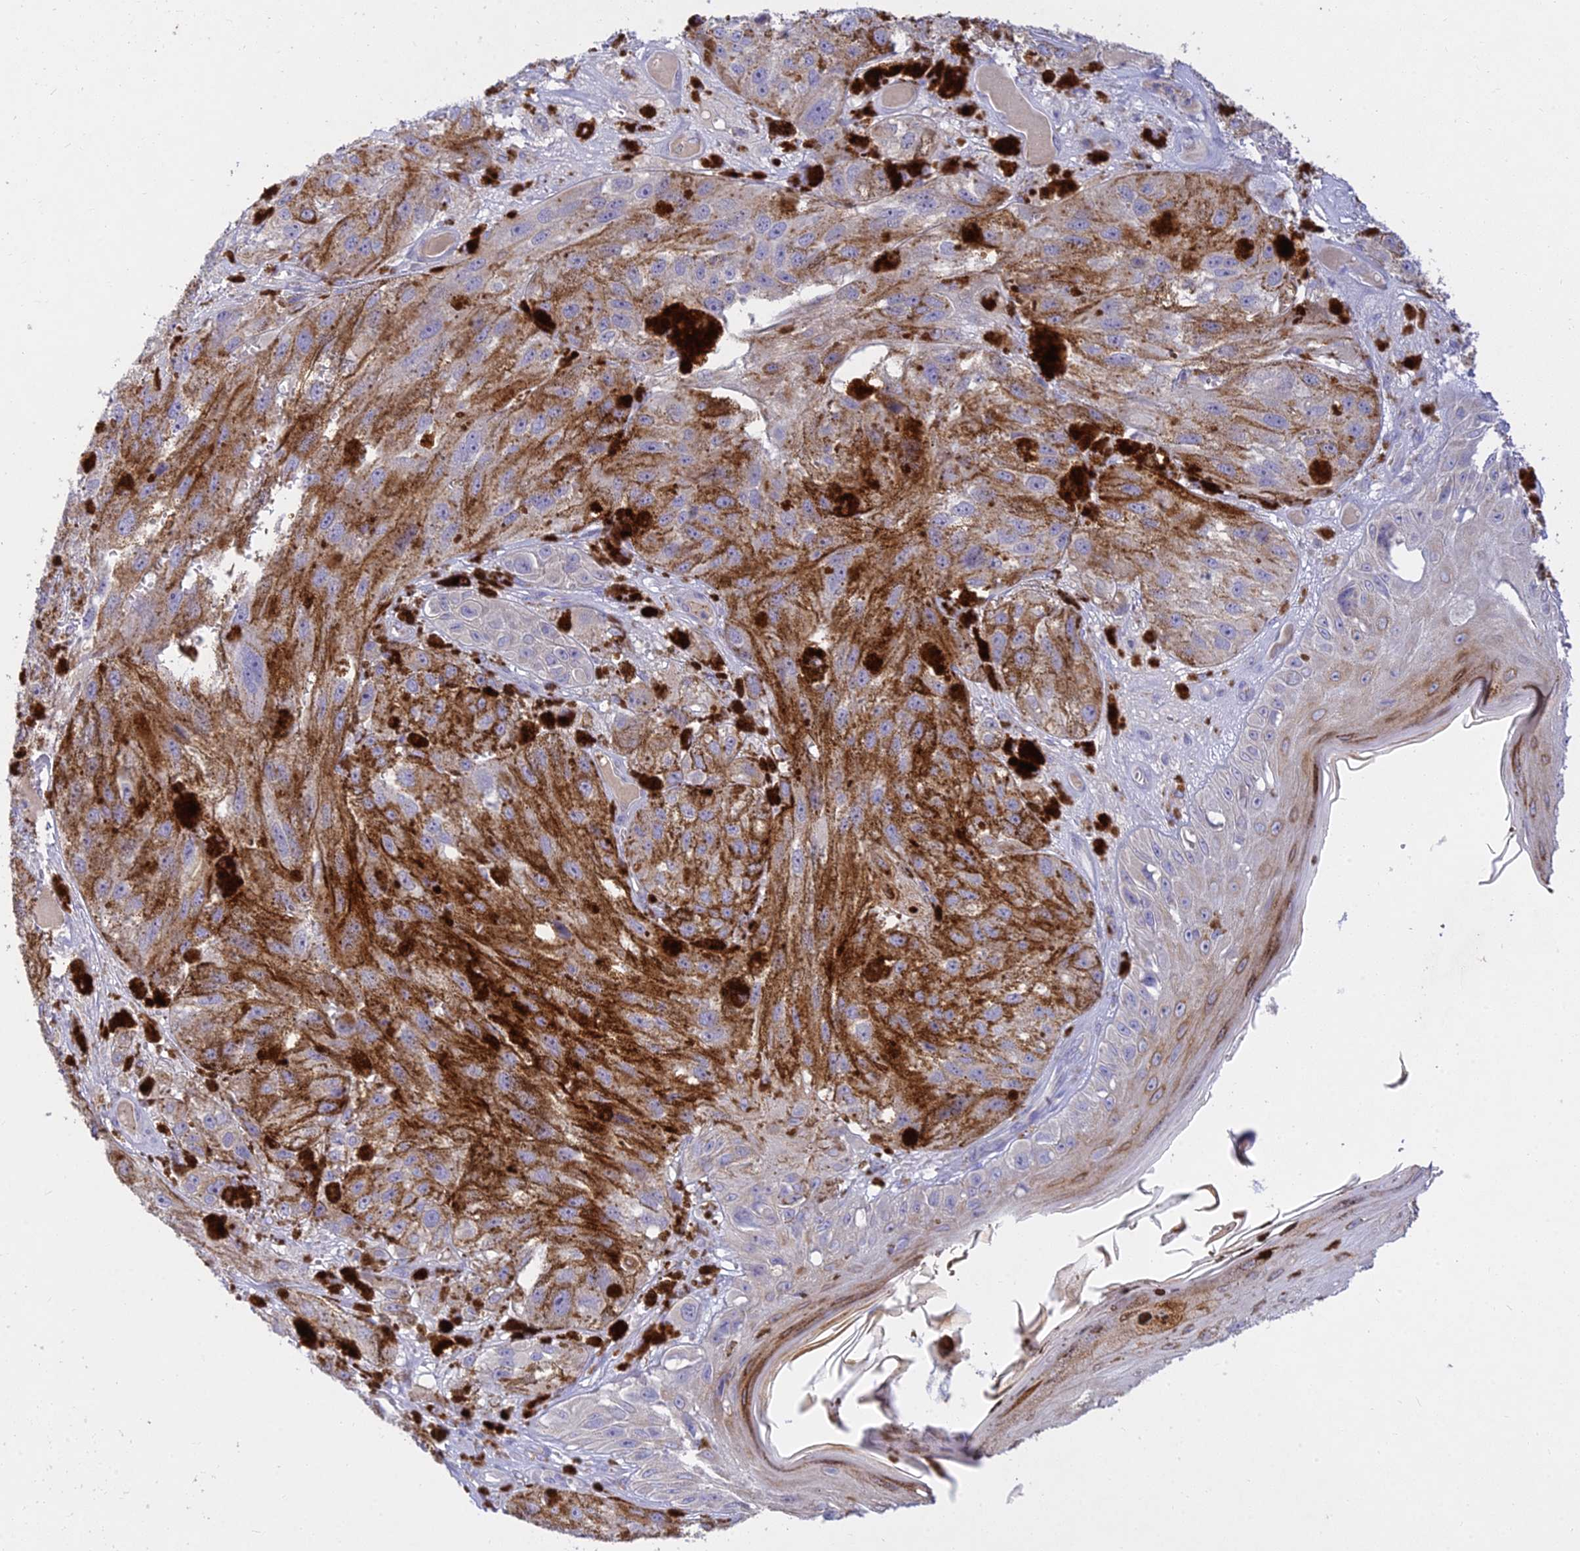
{"staining": {"intensity": "negative", "quantity": "none", "location": "none"}, "tissue": "melanoma", "cell_type": "Tumor cells", "image_type": "cancer", "snomed": [{"axis": "morphology", "description": "Malignant melanoma, NOS"}, {"axis": "topography", "description": "Skin"}], "caption": "Image shows no significant protein positivity in tumor cells of malignant melanoma. (DAB (3,3'-diaminobenzidine) immunohistochemistry visualized using brightfield microscopy, high magnification).", "gene": "TMEM40", "patient": {"sex": "male", "age": 88}}